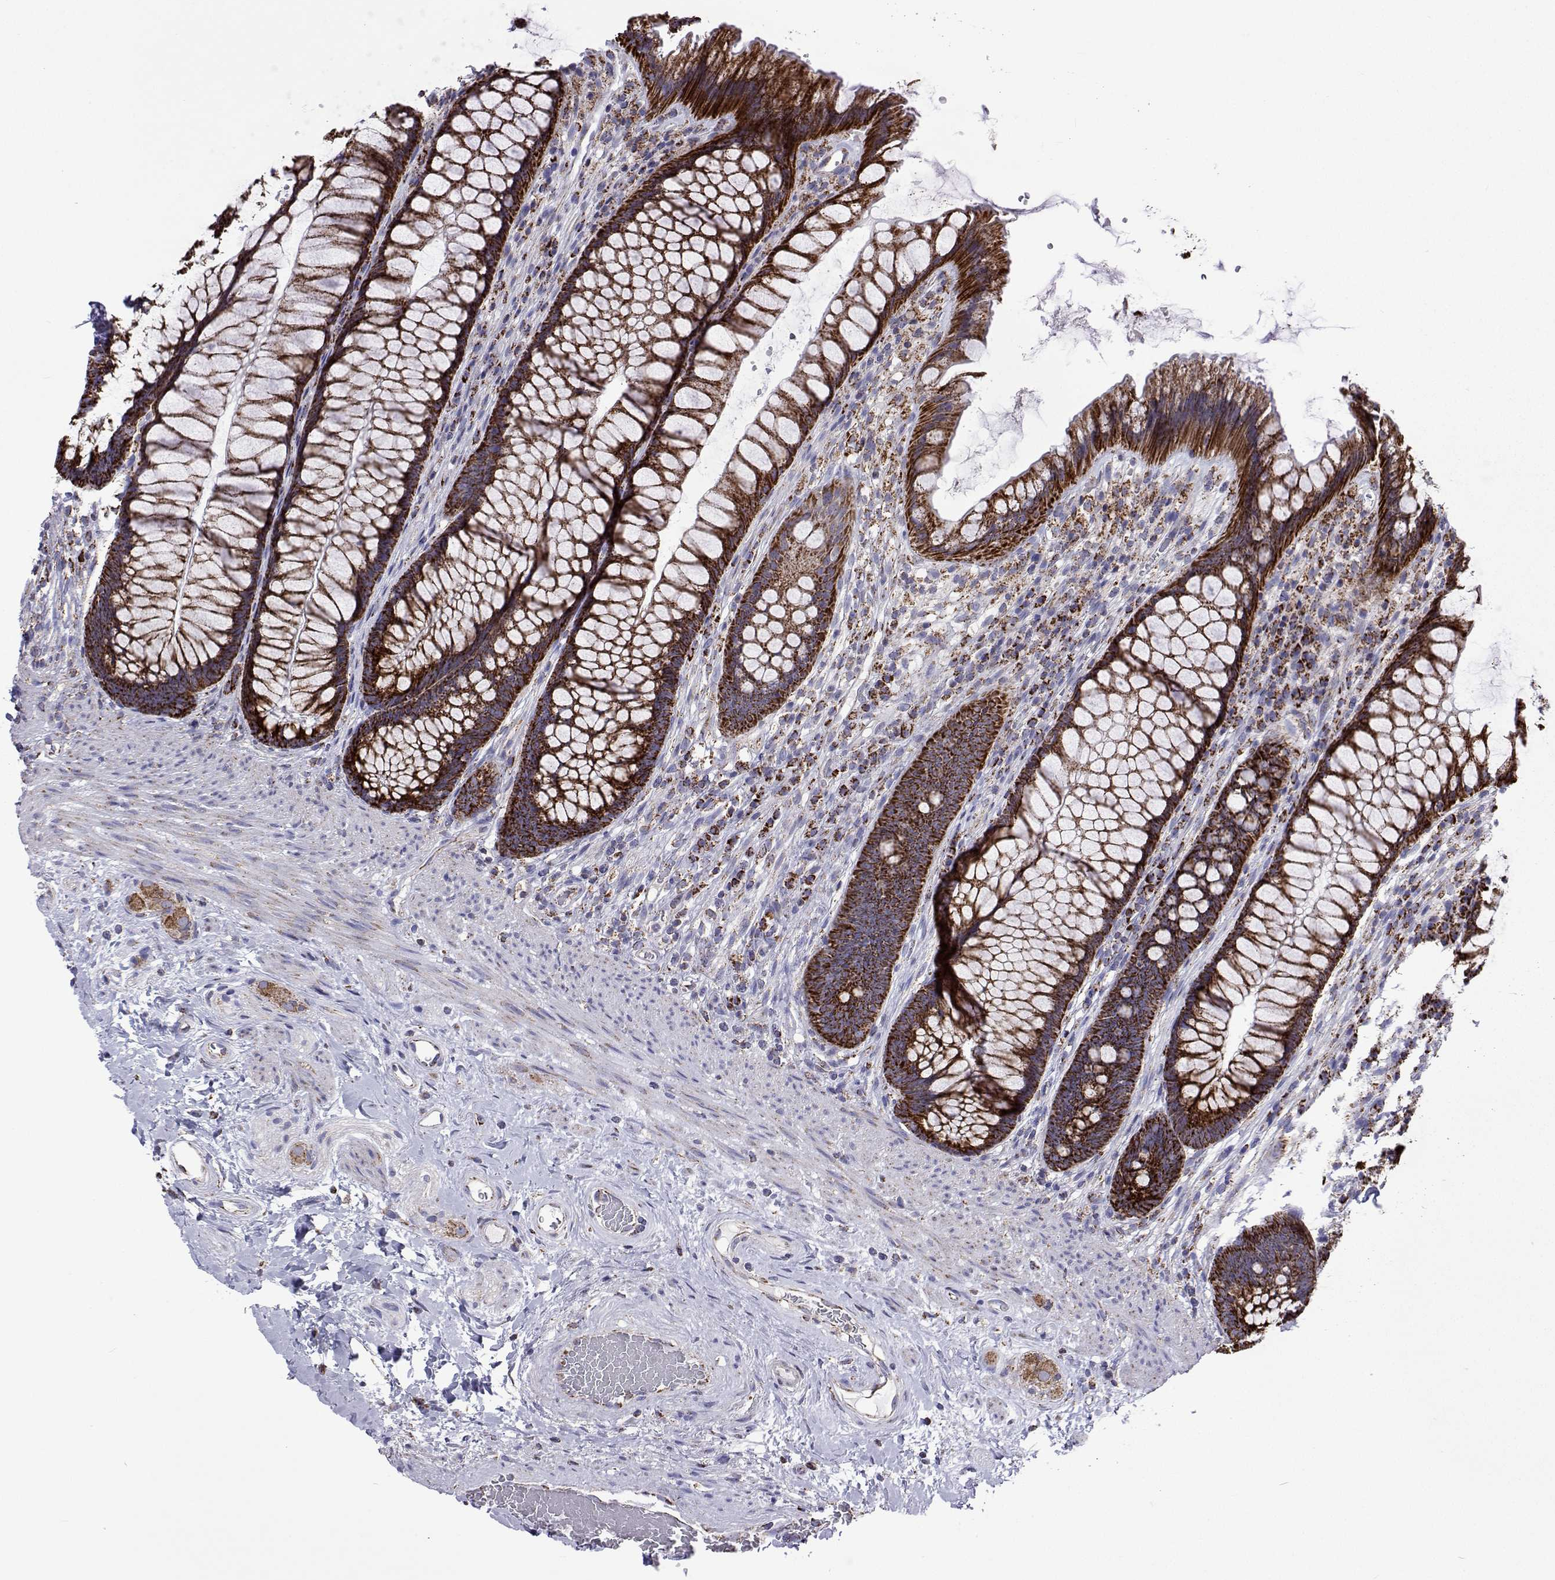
{"staining": {"intensity": "strong", "quantity": ">75%", "location": "cytoplasmic/membranous"}, "tissue": "rectum", "cell_type": "Glandular cells", "image_type": "normal", "snomed": [{"axis": "morphology", "description": "Normal tissue, NOS"}, {"axis": "topography", "description": "Rectum"}], "caption": "Protein staining of normal rectum reveals strong cytoplasmic/membranous positivity in about >75% of glandular cells.", "gene": "MCCC2", "patient": {"sex": "male", "age": 53}}